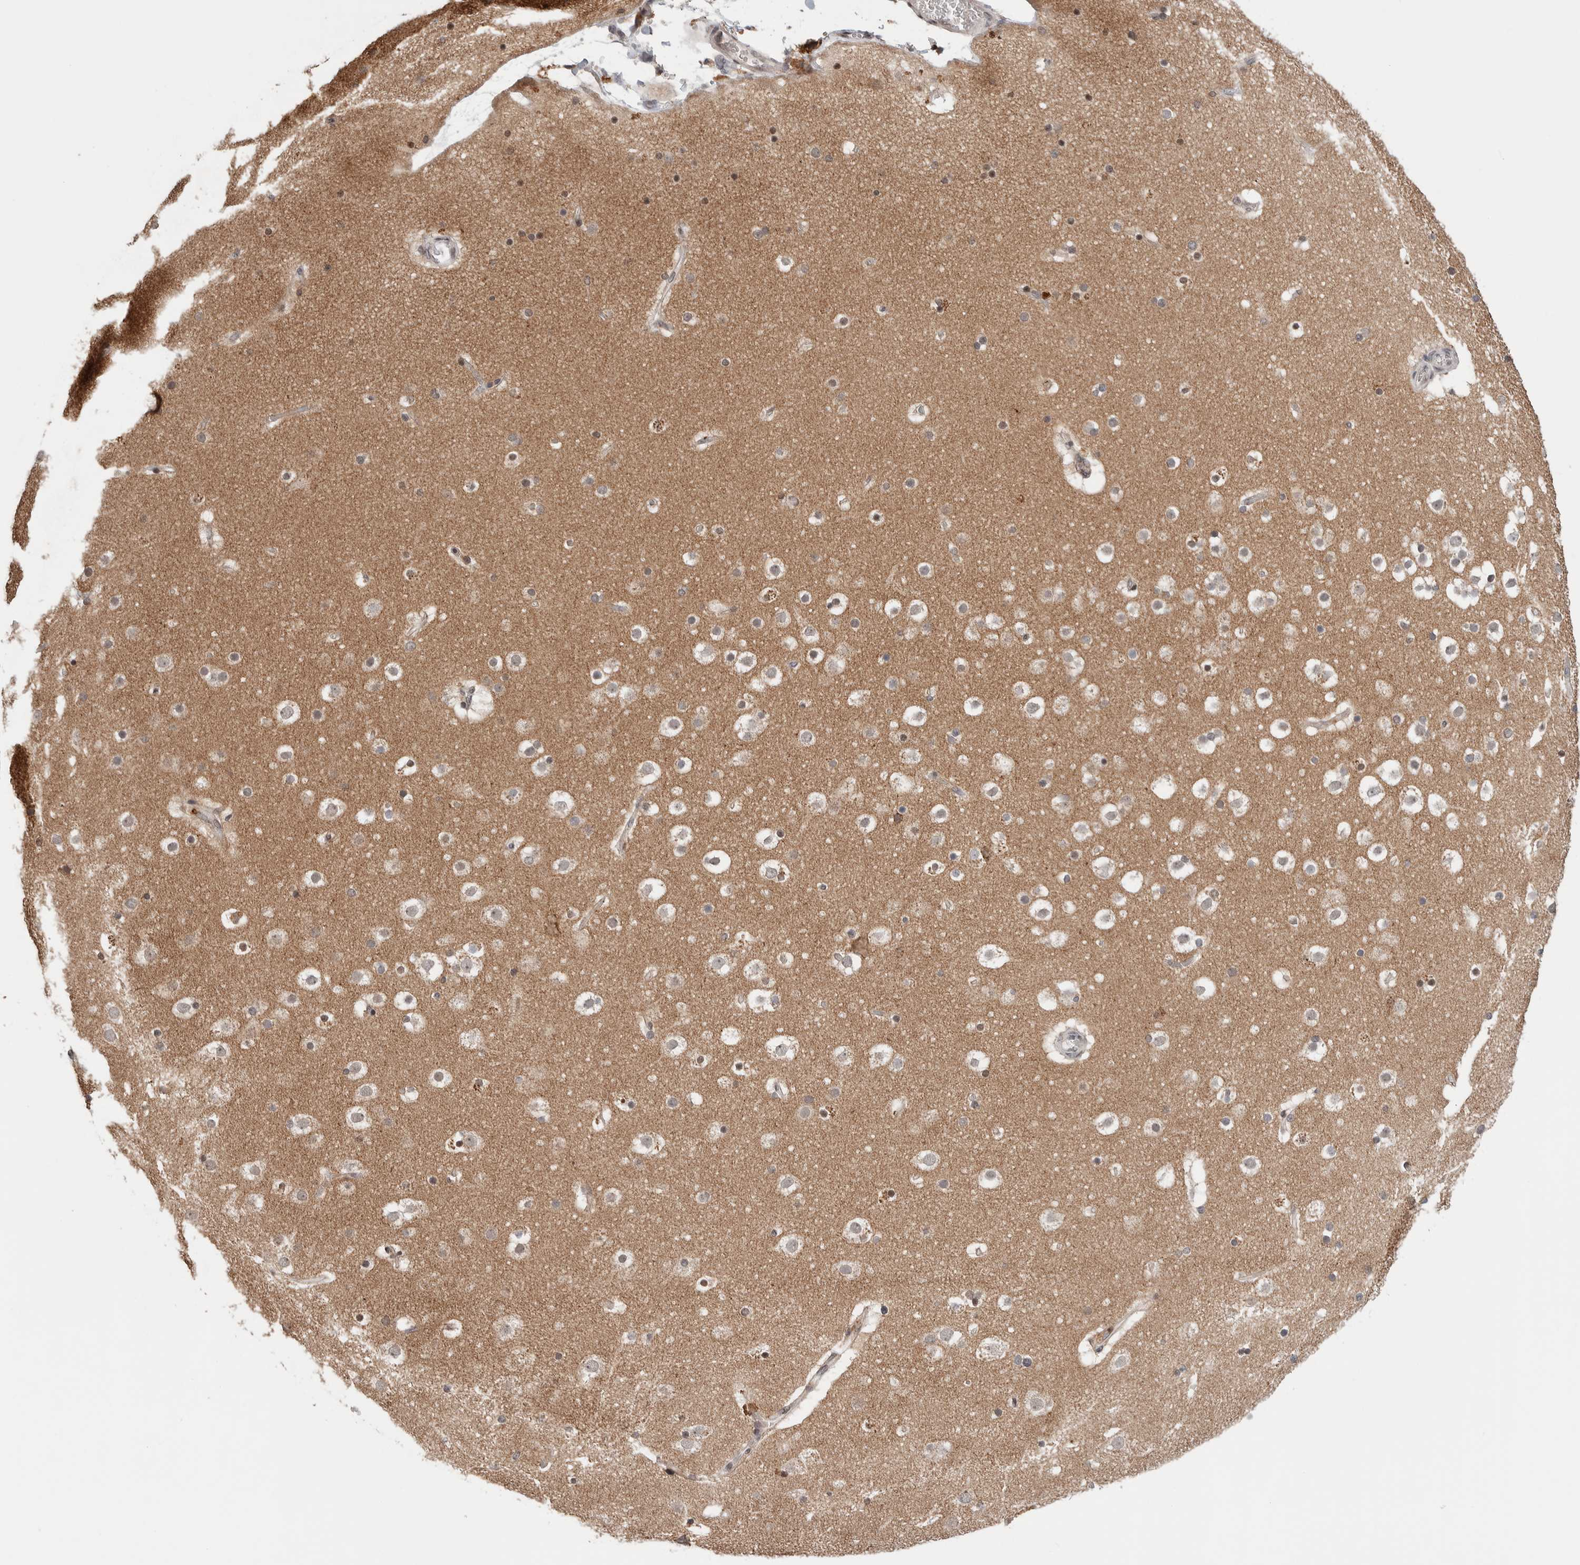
{"staining": {"intensity": "weak", "quantity": ">75%", "location": "cytoplasmic/membranous"}, "tissue": "cerebral cortex", "cell_type": "Endothelial cells", "image_type": "normal", "snomed": [{"axis": "morphology", "description": "Normal tissue, NOS"}, {"axis": "topography", "description": "Cerebral cortex"}], "caption": "Immunohistochemistry (DAB) staining of unremarkable human cerebral cortex shows weak cytoplasmic/membranous protein positivity in about >75% of endothelial cells. (DAB = brown stain, brightfield microscopy at high magnification).", "gene": "KCNK1", "patient": {"sex": "male", "age": 57}}